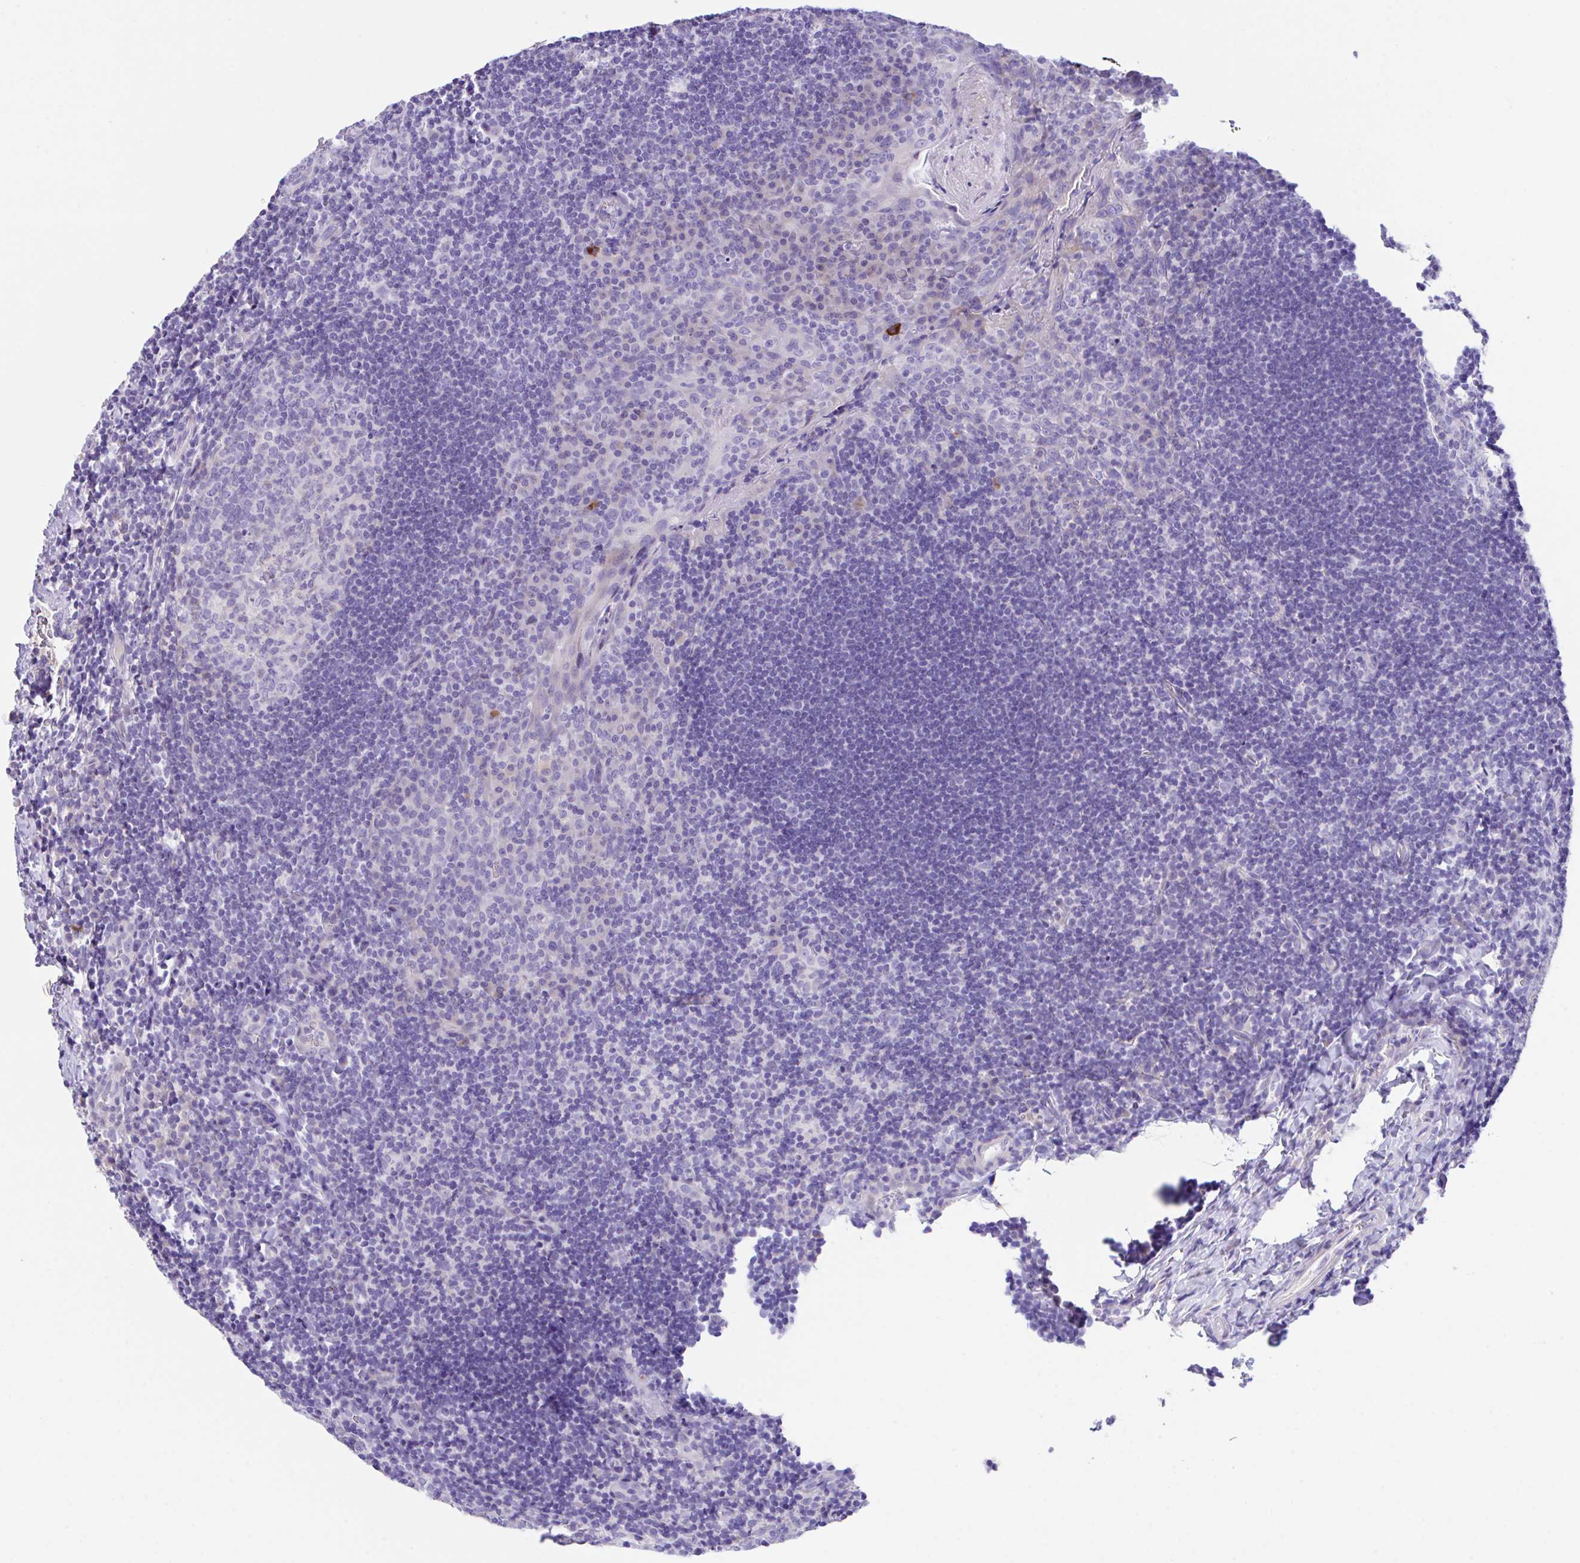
{"staining": {"intensity": "negative", "quantity": "none", "location": "none"}, "tissue": "tonsil", "cell_type": "Germinal center cells", "image_type": "normal", "snomed": [{"axis": "morphology", "description": "Normal tissue, NOS"}, {"axis": "topography", "description": "Tonsil"}], "caption": "Immunohistochemistry of unremarkable tonsil reveals no positivity in germinal center cells. The staining is performed using DAB brown chromogen with nuclei counter-stained in using hematoxylin.", "gene": "SLC16A6", "patient": {"sex": "male", "age": 17}}